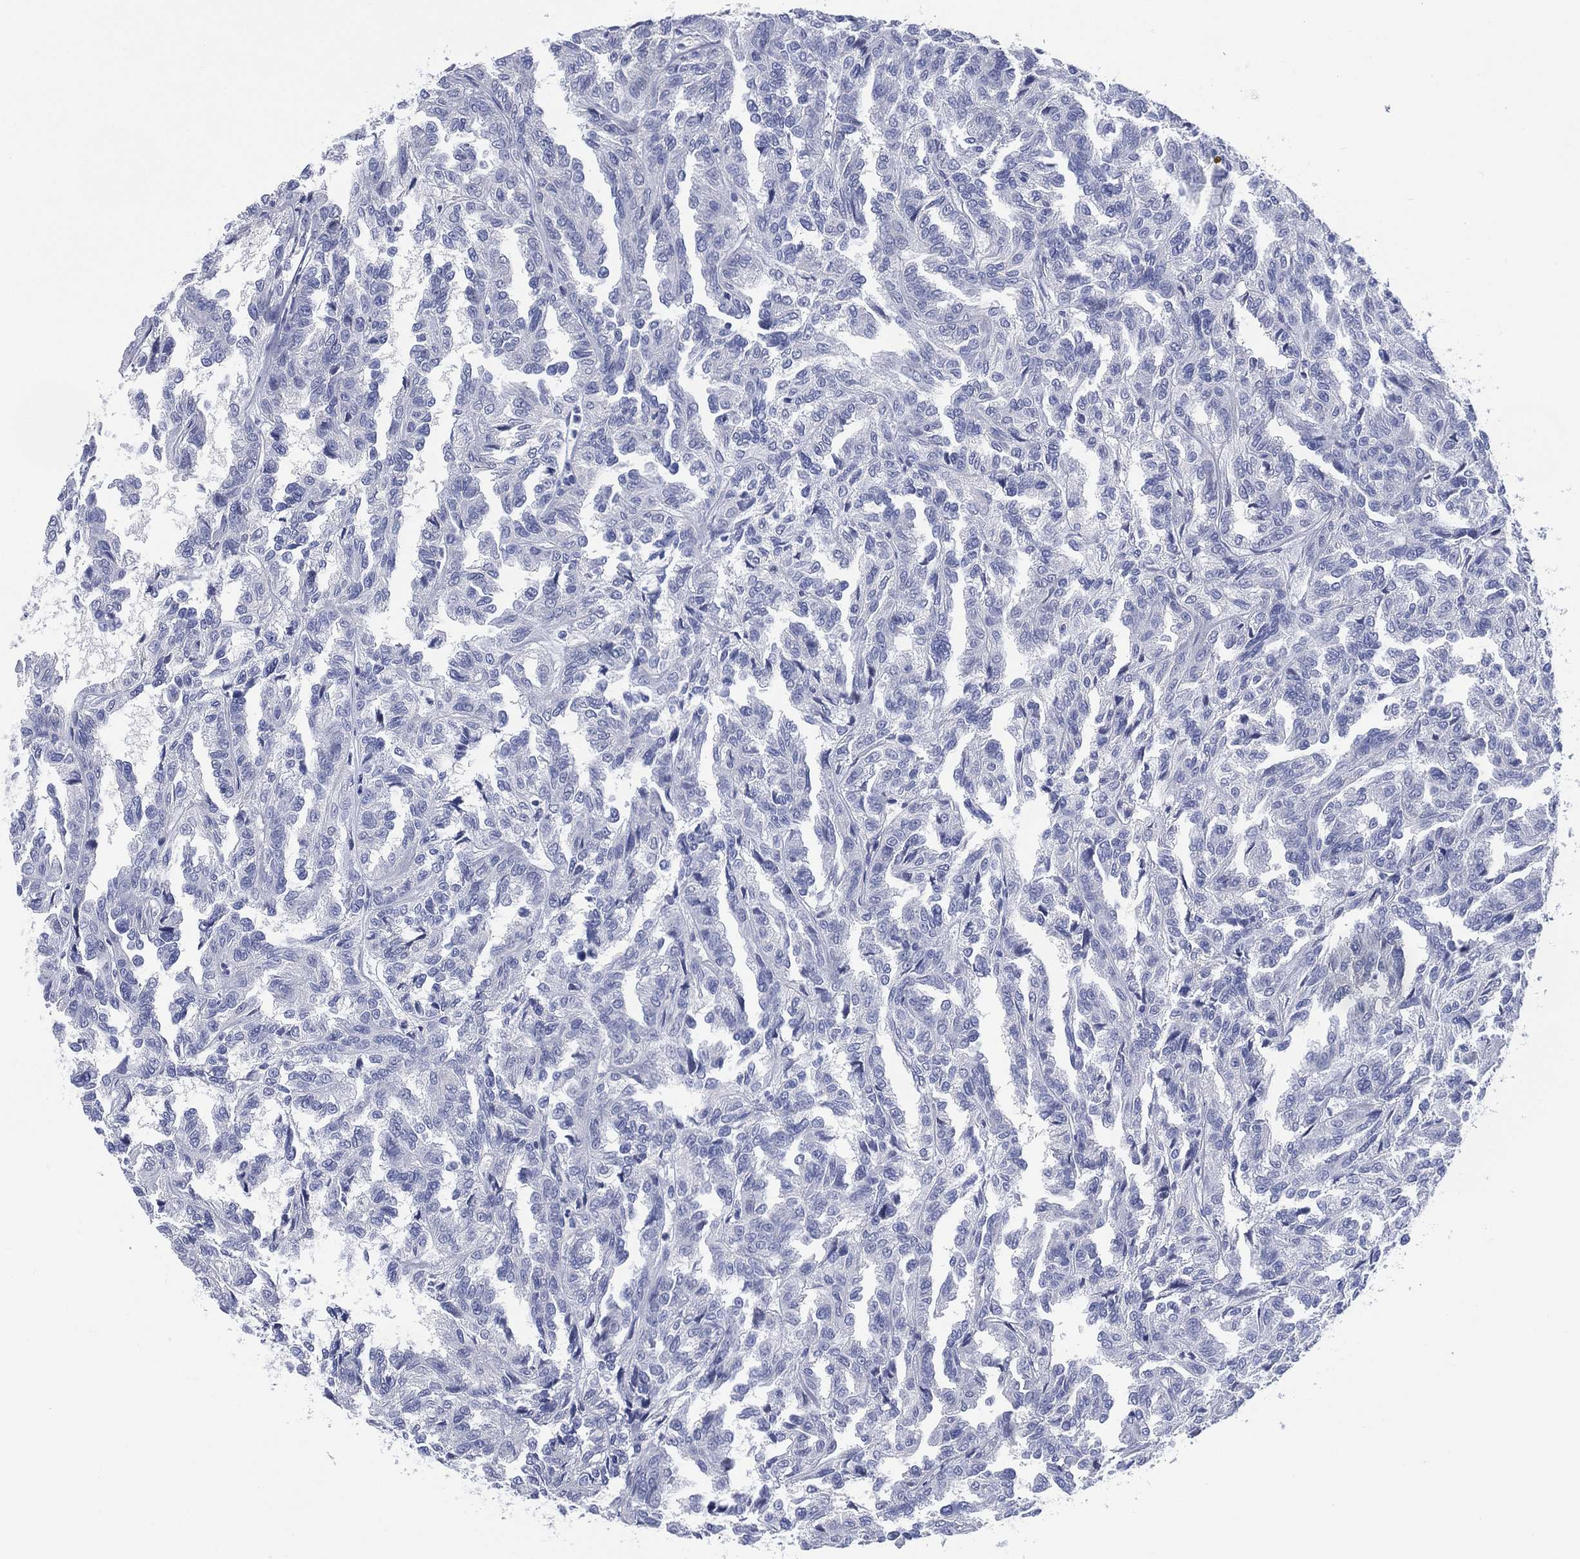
{"staining": {"intensity": "negative", "quantity": "none", "location": "none"}, "tissue": "renal cancer", "cell_type": "Tumor cells", "image_type": "cancer", "snomed": [{"axis": "morphology", "description": "Adenocarcinoma, NOS"}, {"axis": "topography", "description": "Kidney"}], "caption": "IHC of human renal cancer demonstrates no staining in tumor cells.", "gene": "TMEM247", "patient": {"sex": "male", "age": 79}}